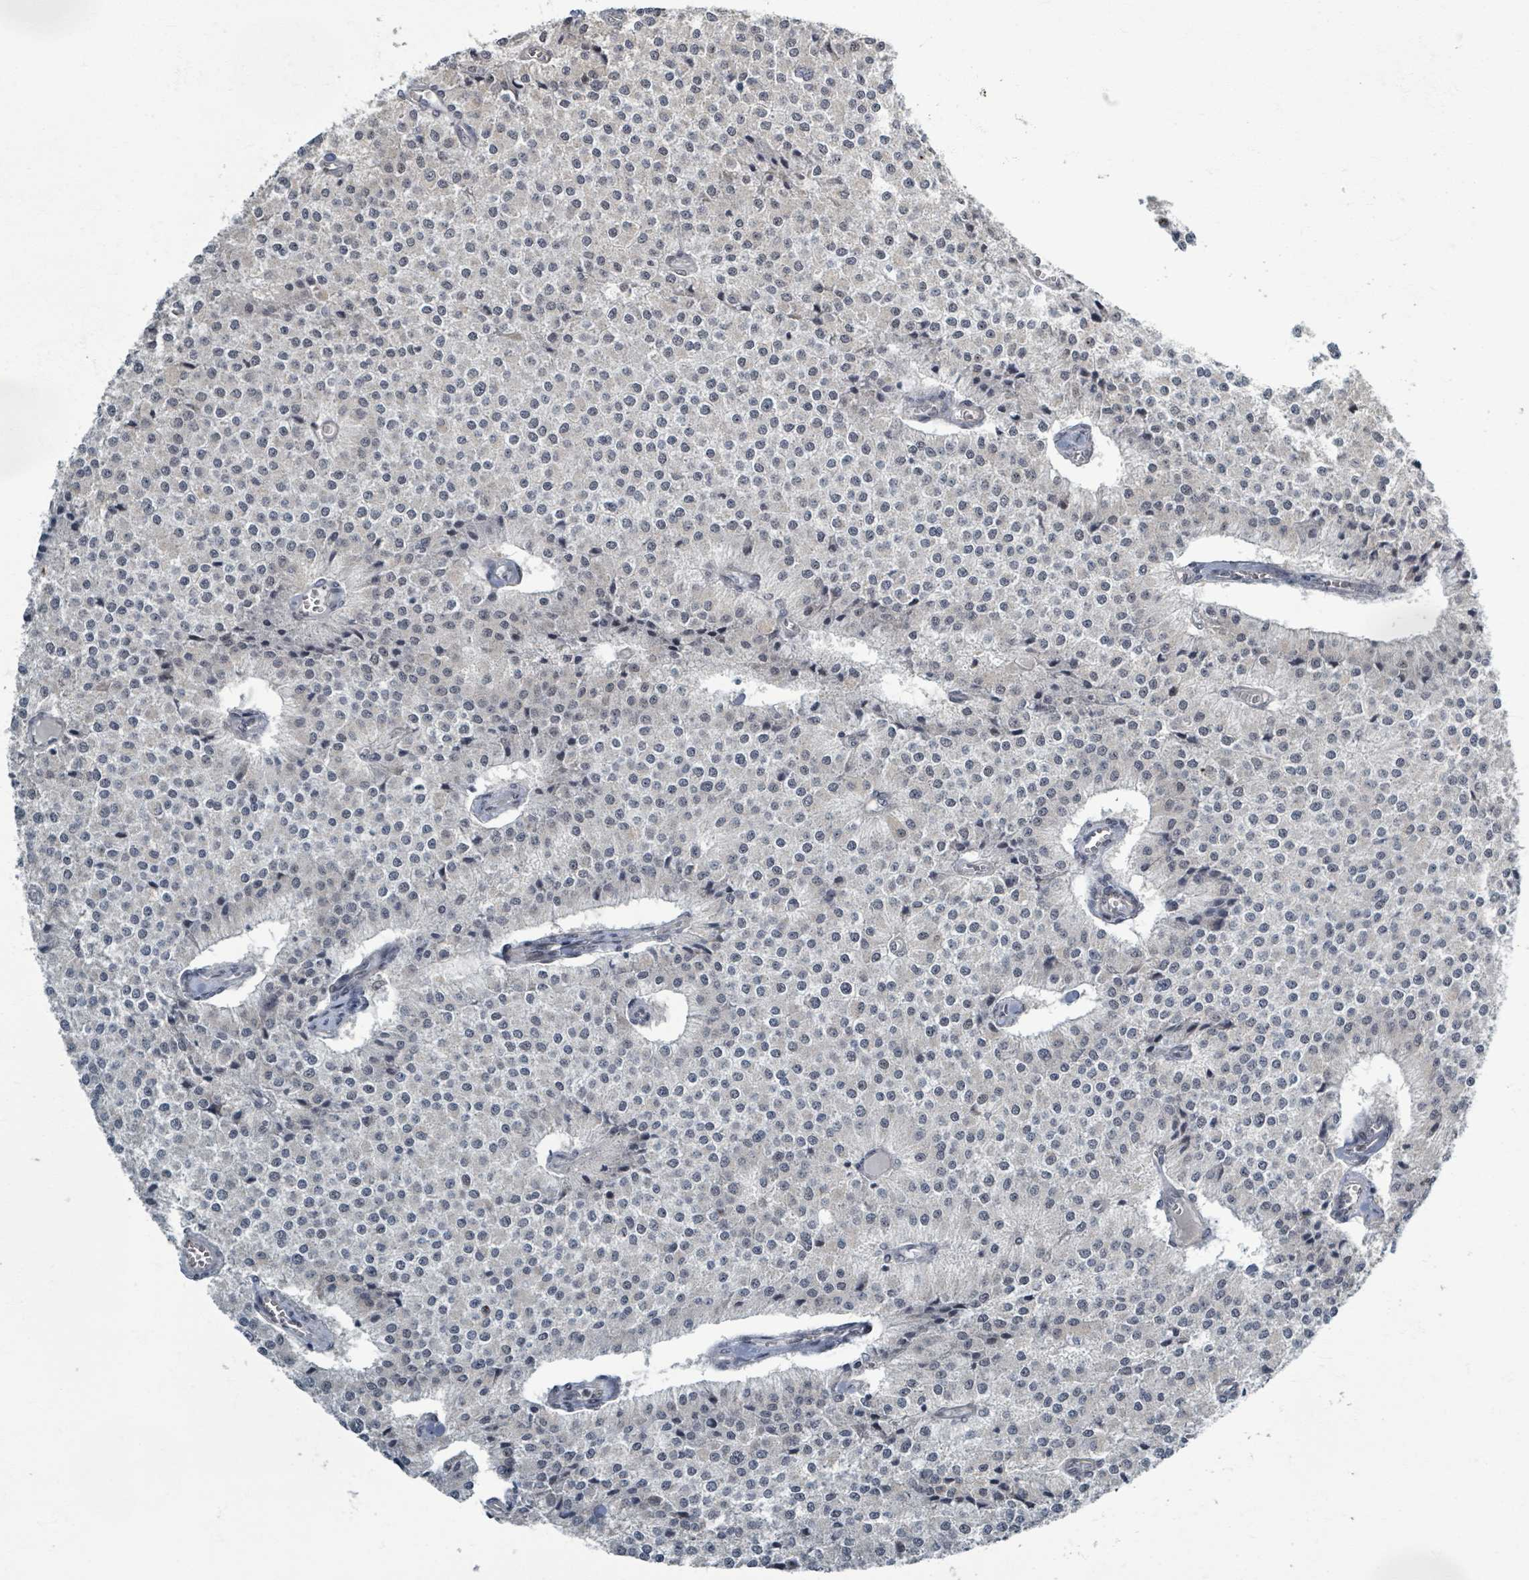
{"staining": {"intensity": "negative", "quantity": "none", "location": "none"}, "tissue": "carcinoid", "cell_type": "Tumor cells", "image_type": "cancer", "snomed": [{"axis": "morphology", "description": "Carcinoid, malignant, NOS"}, {"axis": "topography", "description": "Colon"}], "caption": "Carcinoid (malignant) was stained to show a protein in brown. There is no significant positivity in tumor cells. (DAB (3,3'-diaminobenzidine) immunohistochemistry (IHC) with hematoxylin counter stain).", "gene": "INTS15", "patient": {"sex": "female", "age": 52}}